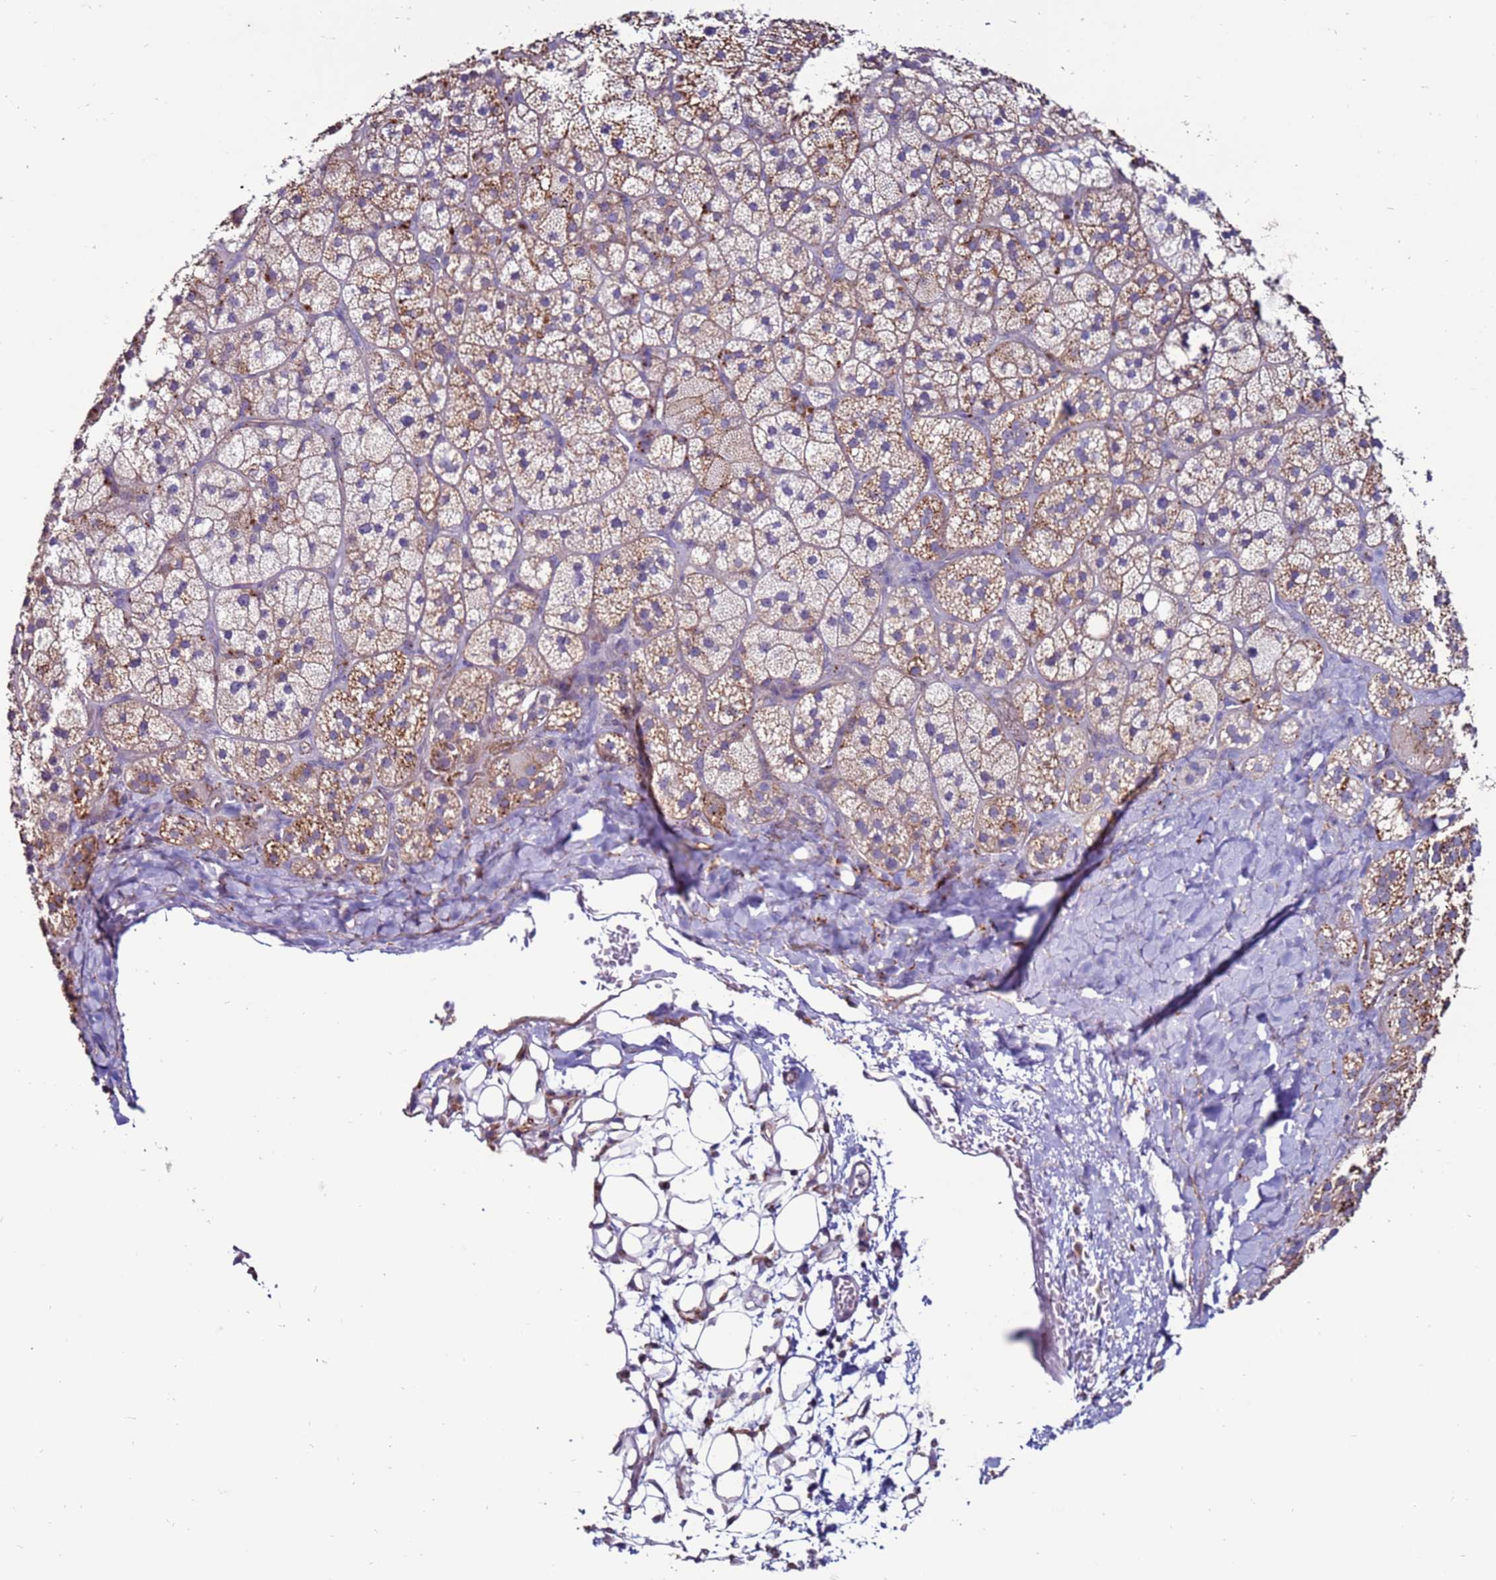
{"staining": {"intensity": "moderate", "quantity": "25%-75%", "location": "cytoplasmic/membranous"}, "tissue": "adrenal gland", "cell_type": "Glandular cells", "image_type": "normal", "snomed": [{"axis": "morphology", "description": "Normal tissue, NOS"}, {"axis": "topography", "description": "Adrenal gland"}], "caption": "Protein analysis of normal adrenal gland demonstrates moderate cytoplasmic/membranous positivity in about 25%-75% of glandular cells. (brown staining indicates protein expression, while blue staining denotes nuclei).", "gene": "CLEC4M", "patient": {"sex": "male", "age": 61}}